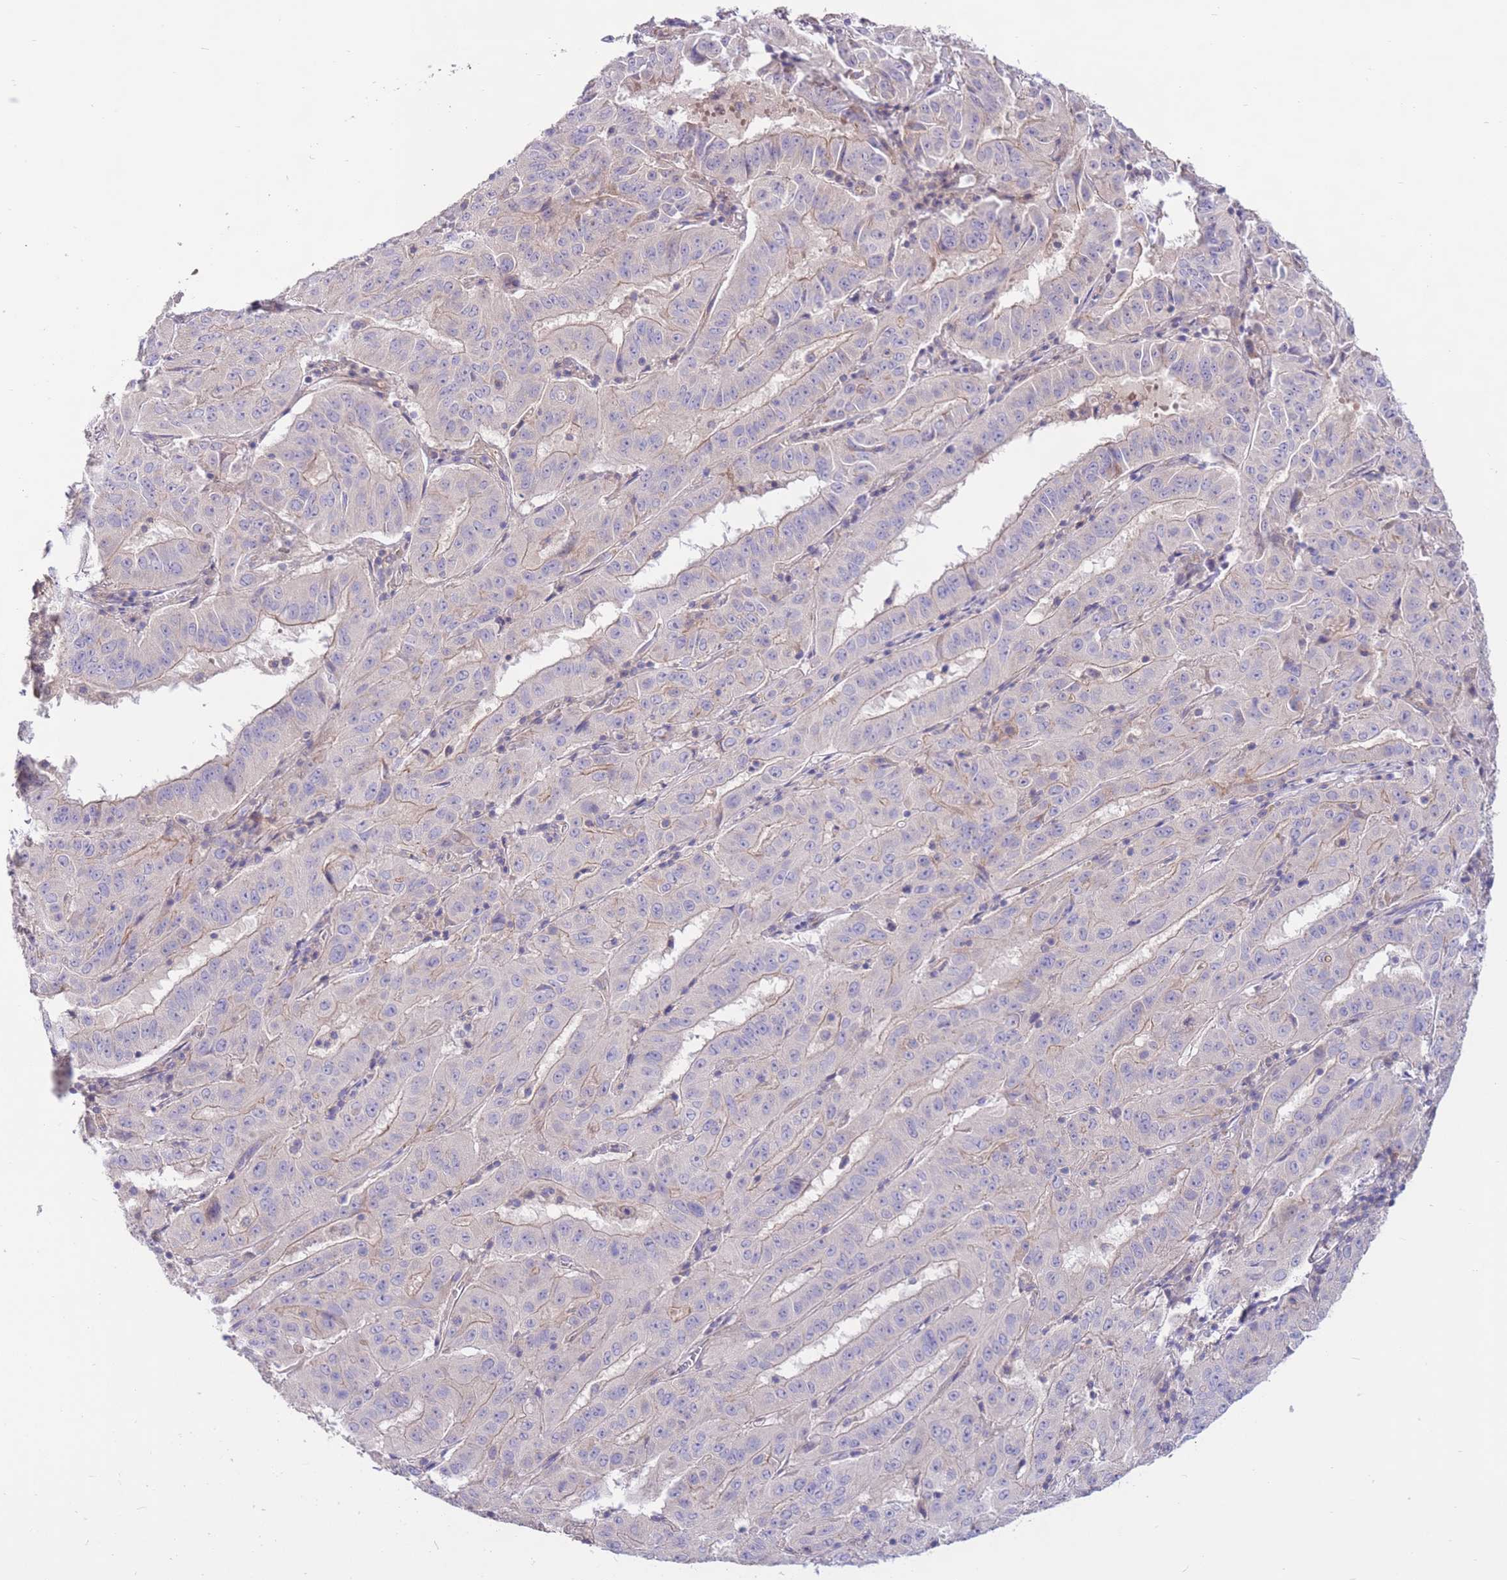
{"staining": {"intensity": "negative", "quantity": "none", "location": "none"}, "tissue": "pancreatic cancer", "cell_type": "Tumor cells", "image_type": "cancer", "snomed": [{"axis": "morphology", "description": "Adenocarcinoma, NOS"}, {"axis": "topography", "description": "Pancreas"}], "caption": "High magnification brightfield microscopy of adenocarcinoma (pancreatic) stained with DAB (brown) and counterstained with hematoxylin (blue): tumor cells show no significant staining.", "gene": "ALS2CL", "patient": {"sex": "male", "age": 63}}